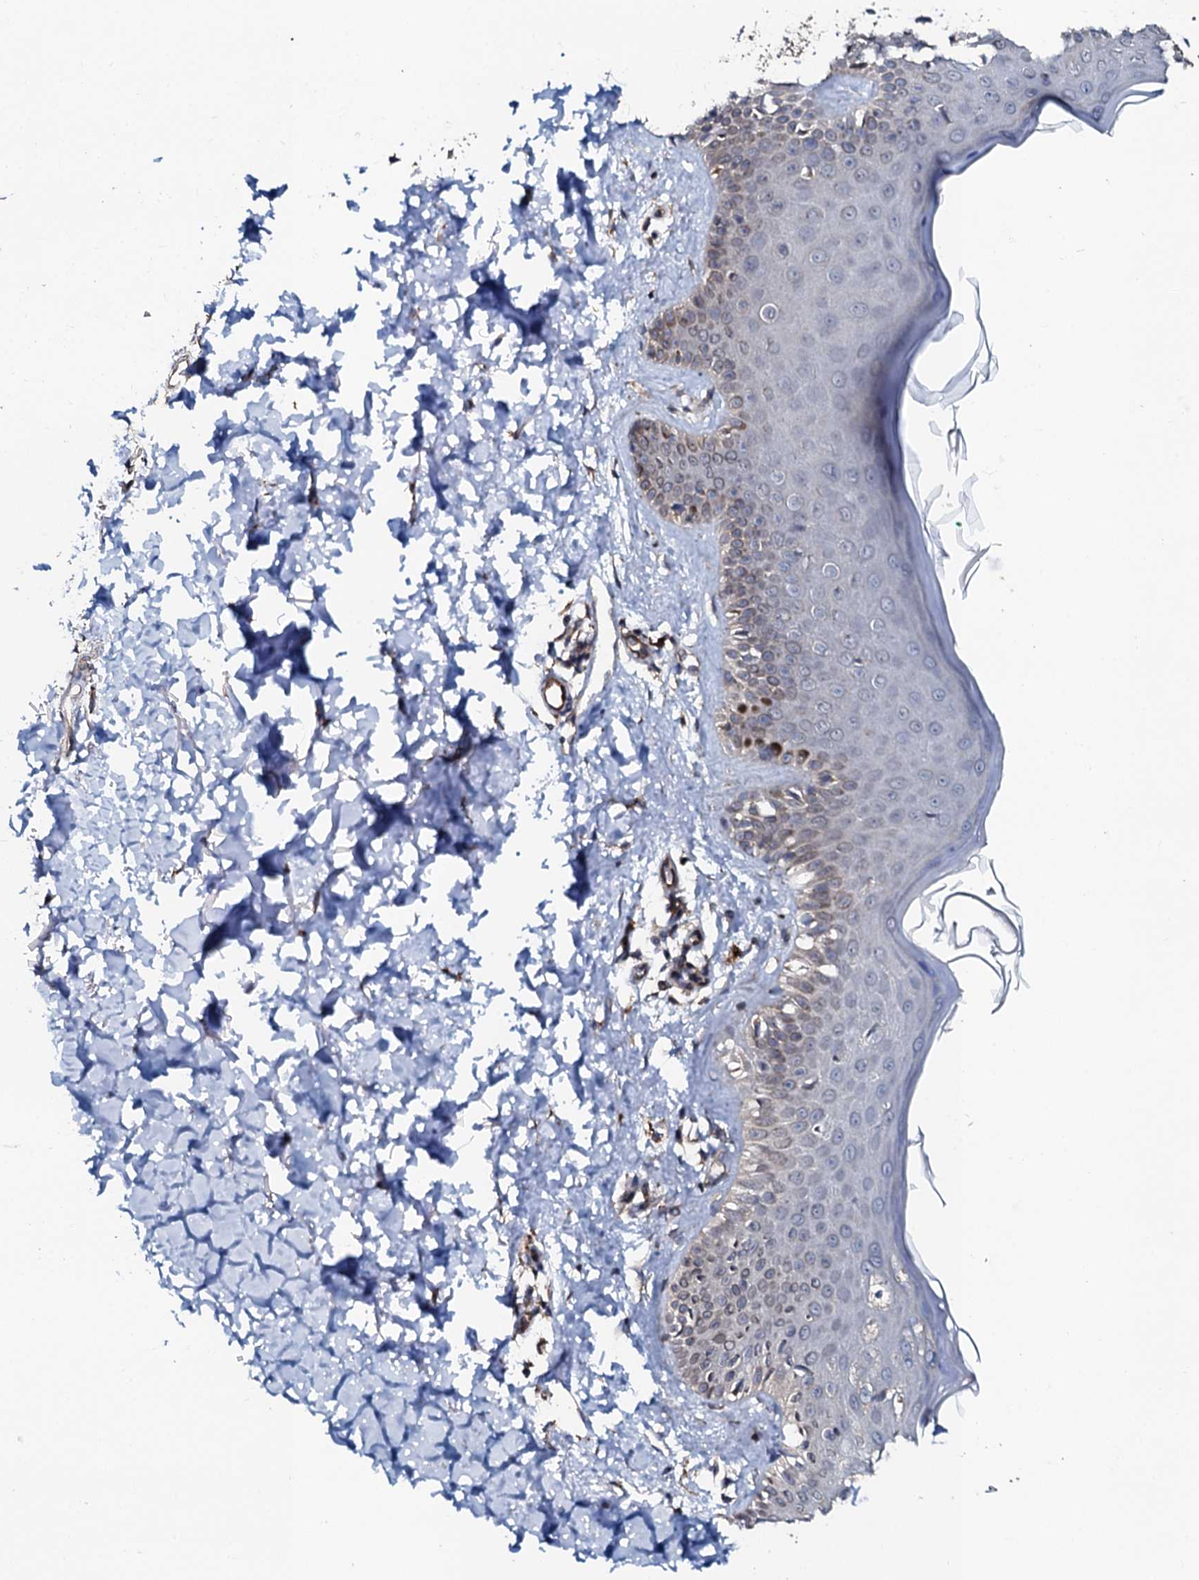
{"staining": {"intensity": "strong", "quantity": ">75%", "location": "cytoplasmic/membranous"}, "tissue": "skin", "cell_type": "Fibroblasts", "image_type": "normal", "snomed": [{"axis": "morphology", "description": "Normal tissue, NOS"}, {"axis": "topography", "description": "Skin"}], "caption": "DAB immunohistochemical staining of benign skin demonstrates strong cytoplasmic/membranous protein staining in about >75% of fibroblasts.", "gene": "GLCE", "patient": {"sex": "male", "age": 52}}